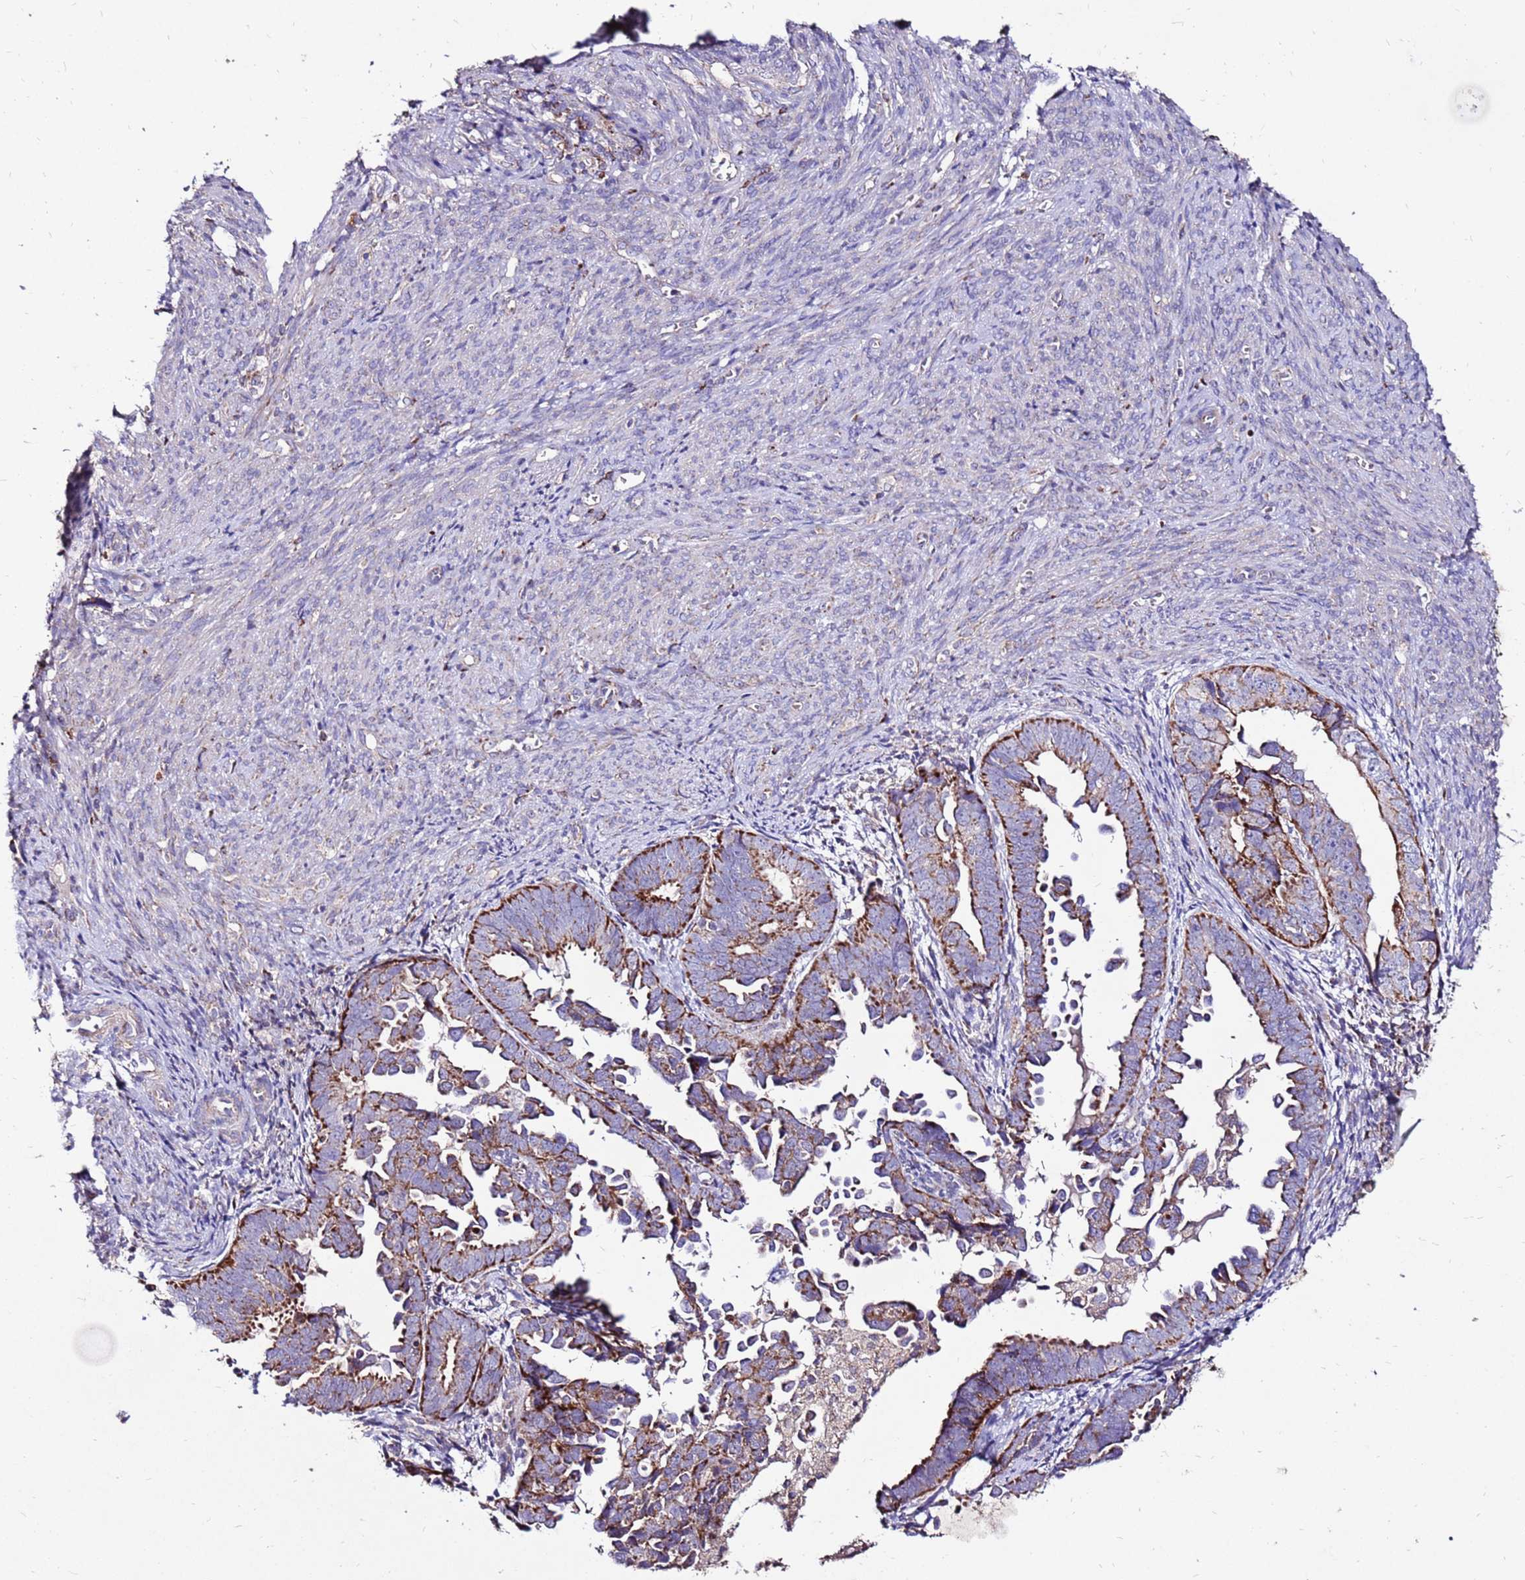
{"staining": {"intensity": "strong", "quantity": ">75%", "location": "cytoplasmic/membranous"}, "tissue": "endometrial cancer", "cell_type": "Tumor cells", "image_type": "cancer", "snomed": [{"axis": "morphology", "description": "Adenocarcinoma, NOS"}, {"axis": "topography", "description": "Endometrium"}], "caption": "High-magnification brightfield microscopy of endometrial cancer stained with DAB (3,3'-diaminobenzidine) (brown) and counterstained with hematoxylin (blue). tumor cells exhibit strong cytoplasmic/membranous positivity is identified in approximately>75% of cells.", "gene": "SPSB3", "patient": {"sex": "female", "age": 75}}